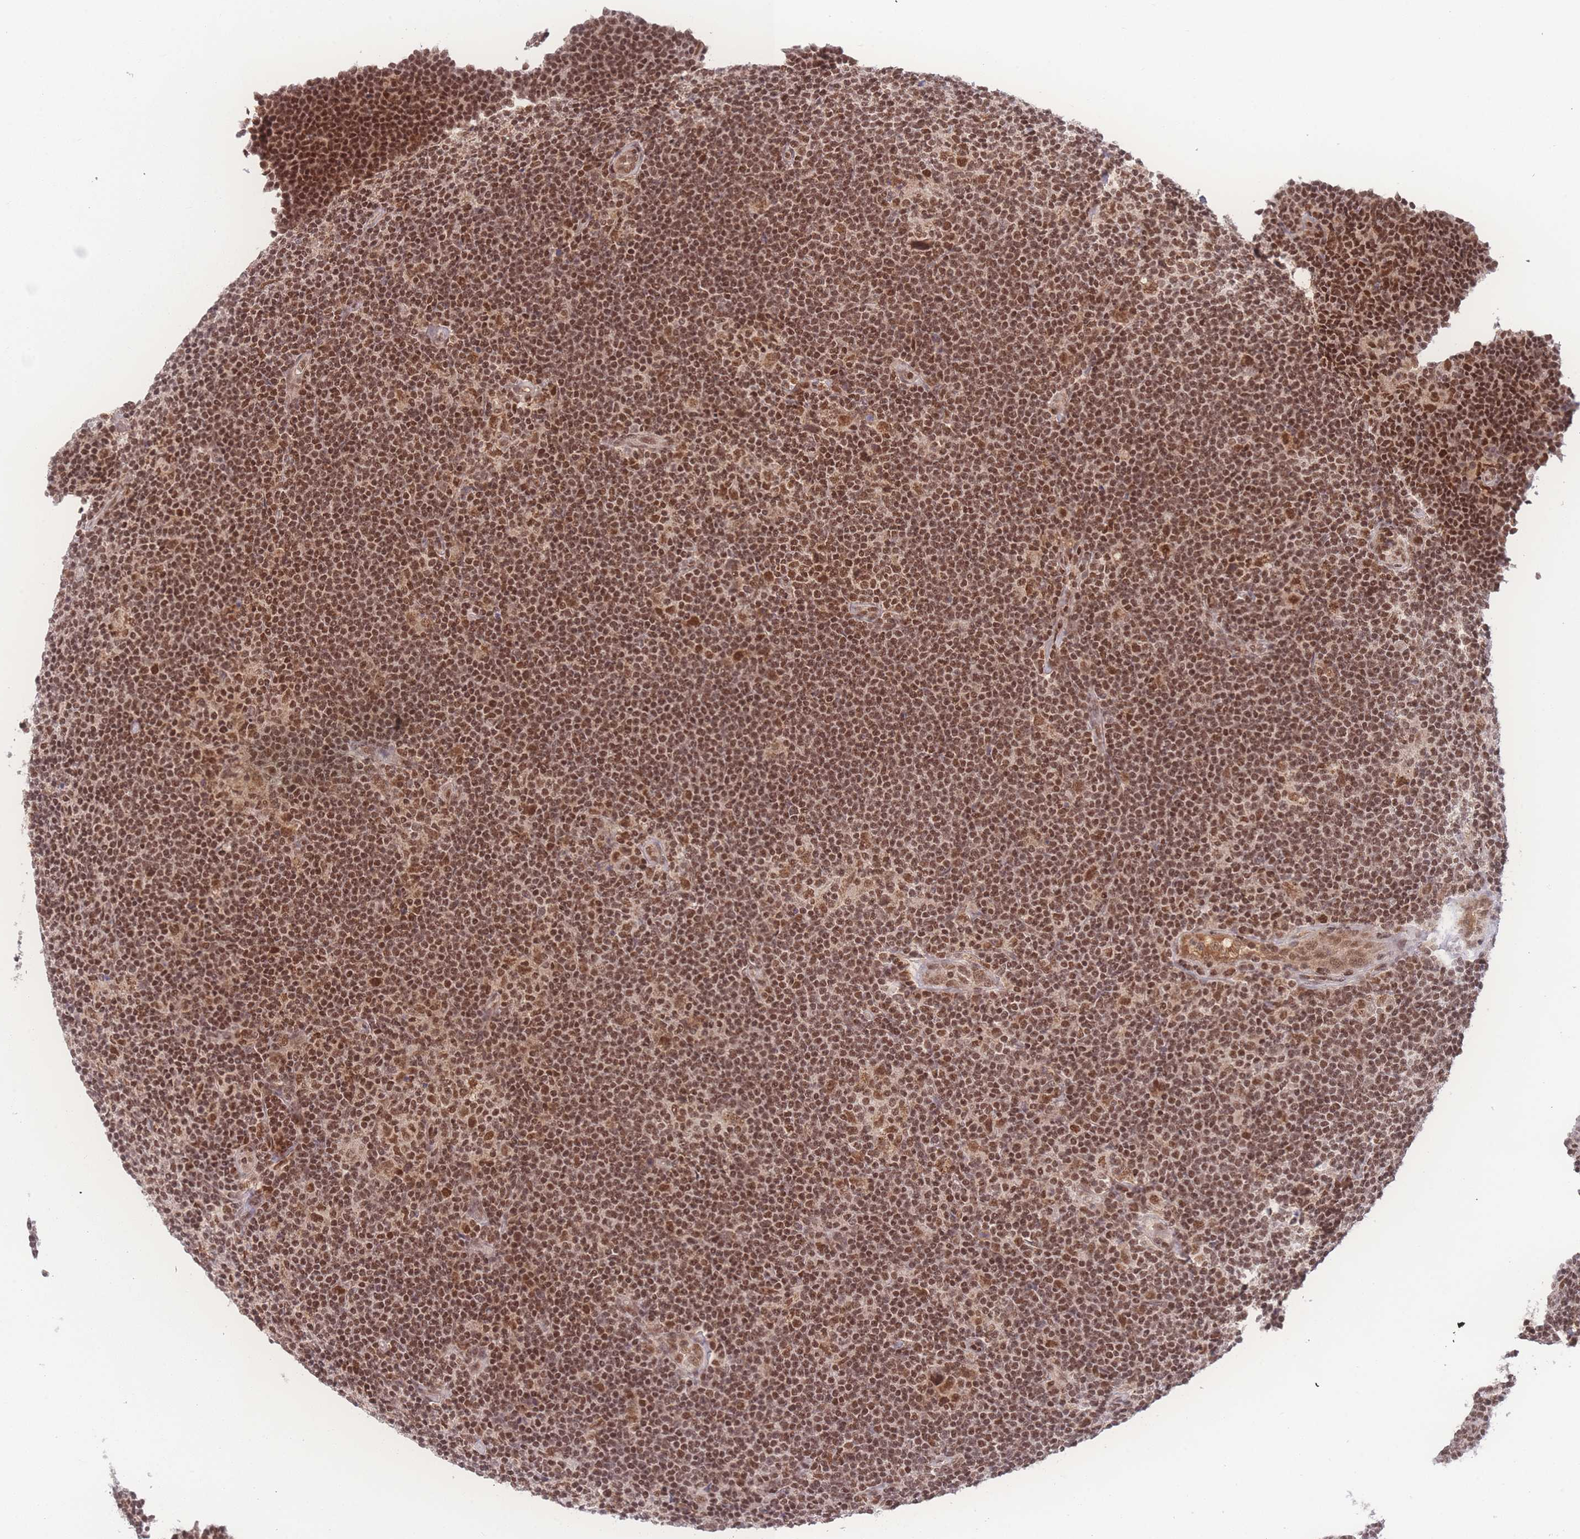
{"staining": {"intensity": "strong", "quantity": ">75%", "location": "nuclear"}, "tissue": "lymphoma", "cell_type": "Tumor cells", "image_type": "cancer", "snomed": [{"axis": "morphology", "description": "Hodgkin's disease, NOS"}, {"axis": "topography", "description": "Lymph node"}], "caption": "IHC of human lymphoma displays high levels of strong nuclear staining in approximately >75% of tumor cells.", "gene": "RAVER1", "patient": {"sex": "female", "age": 57}}